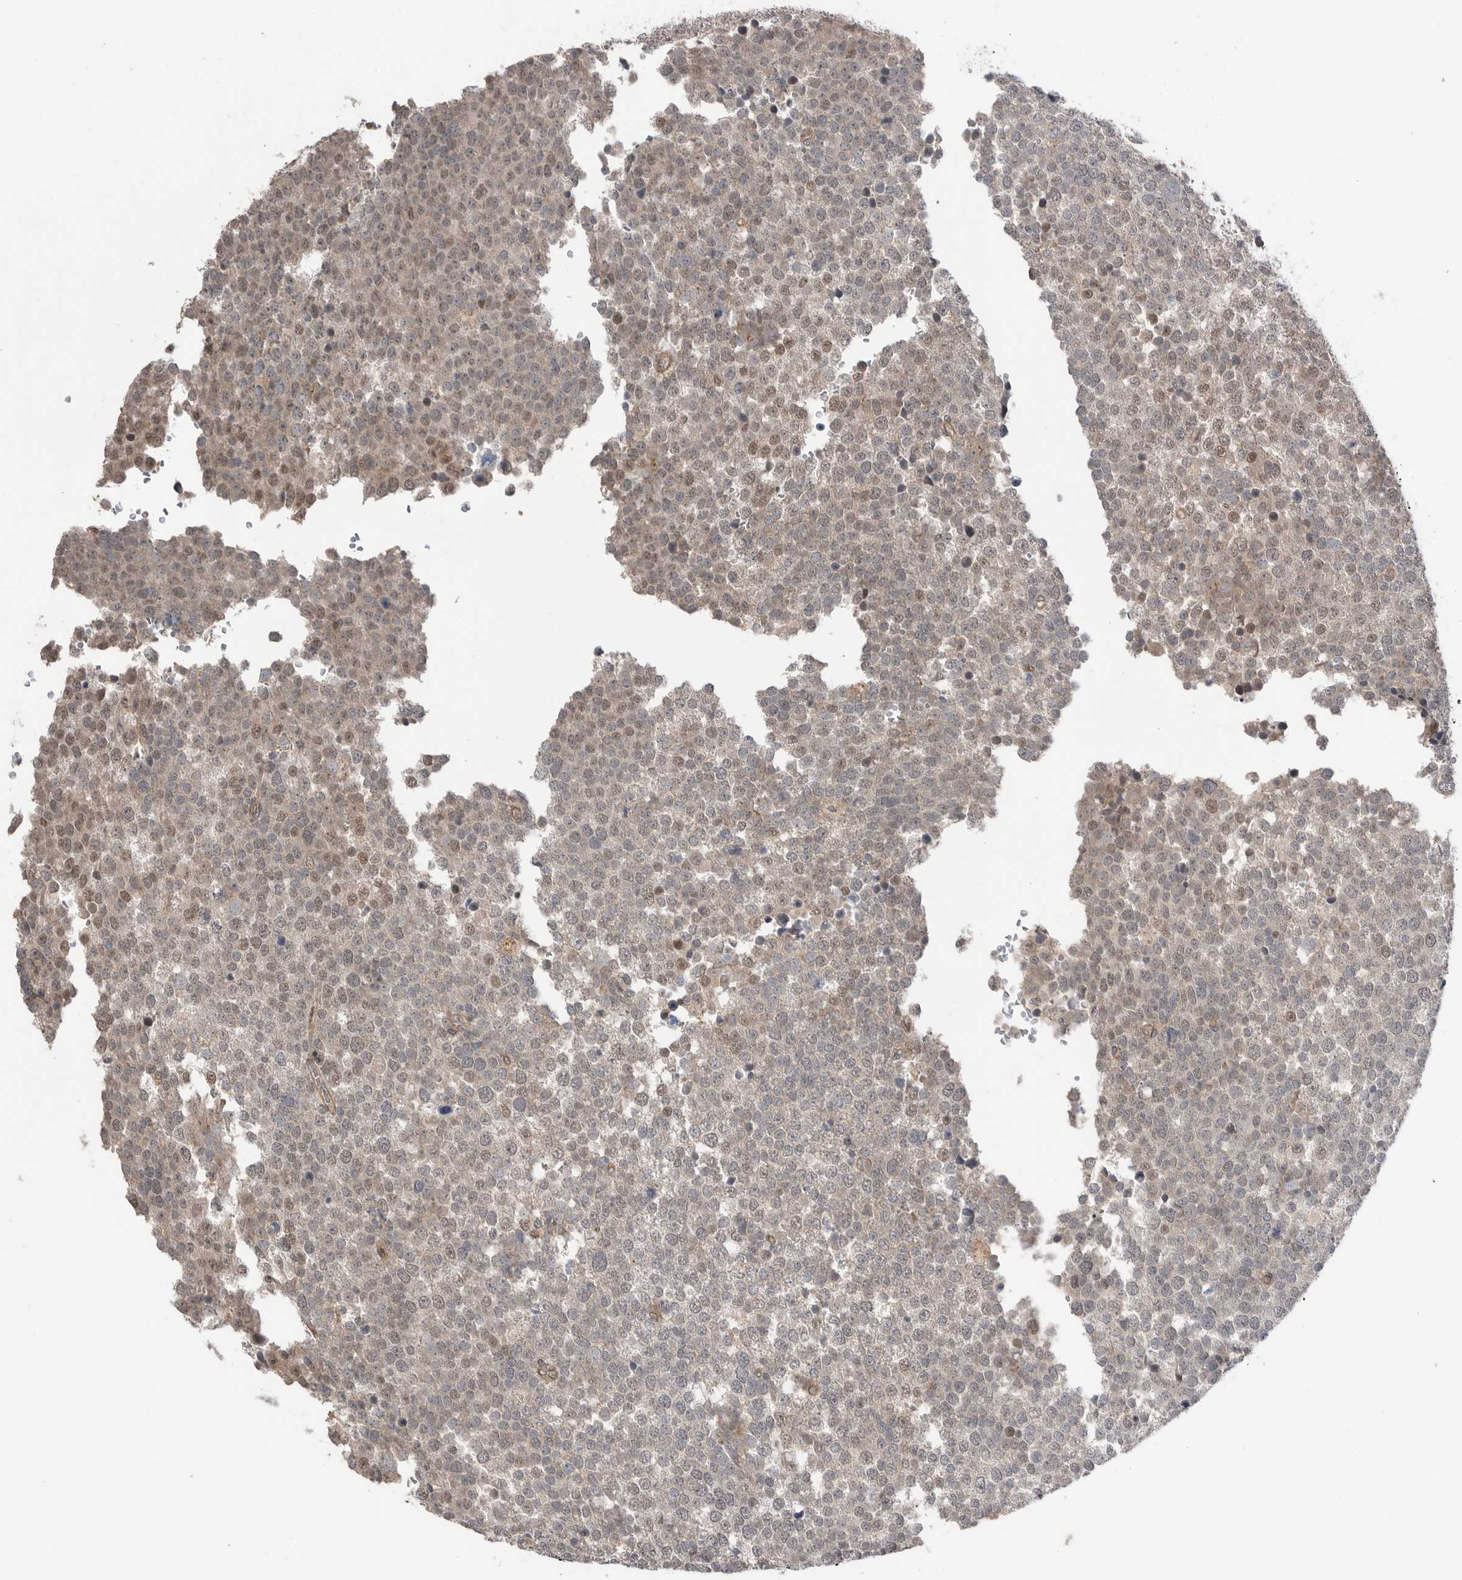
{"staining": {"intensity": "weak", "quantity": "25%-75%", "location": "cytoplasmic/membranous,nuclear"}, "tissue": "testis cancer", "cell_type": "Tumor cells", "image_type": "cancer", "snomed": [{"axis": "morphology", "description": "Seminoma, NOS"}, {"axis": "topography", "description": "Testis"}], "caption": "Testis cancer stained with DAB (3,3'-diaminobenzidine) IHC demonstrates low levels of weak cytoplasmic/membranous and nuclear positivity in approximately 25%-75% of tumor cells. Ihc stains the protein of interest in brown and the nuclei are stained blue.", "gene": "PEAK1", "patient": {"sex": "male", "age": 71}}